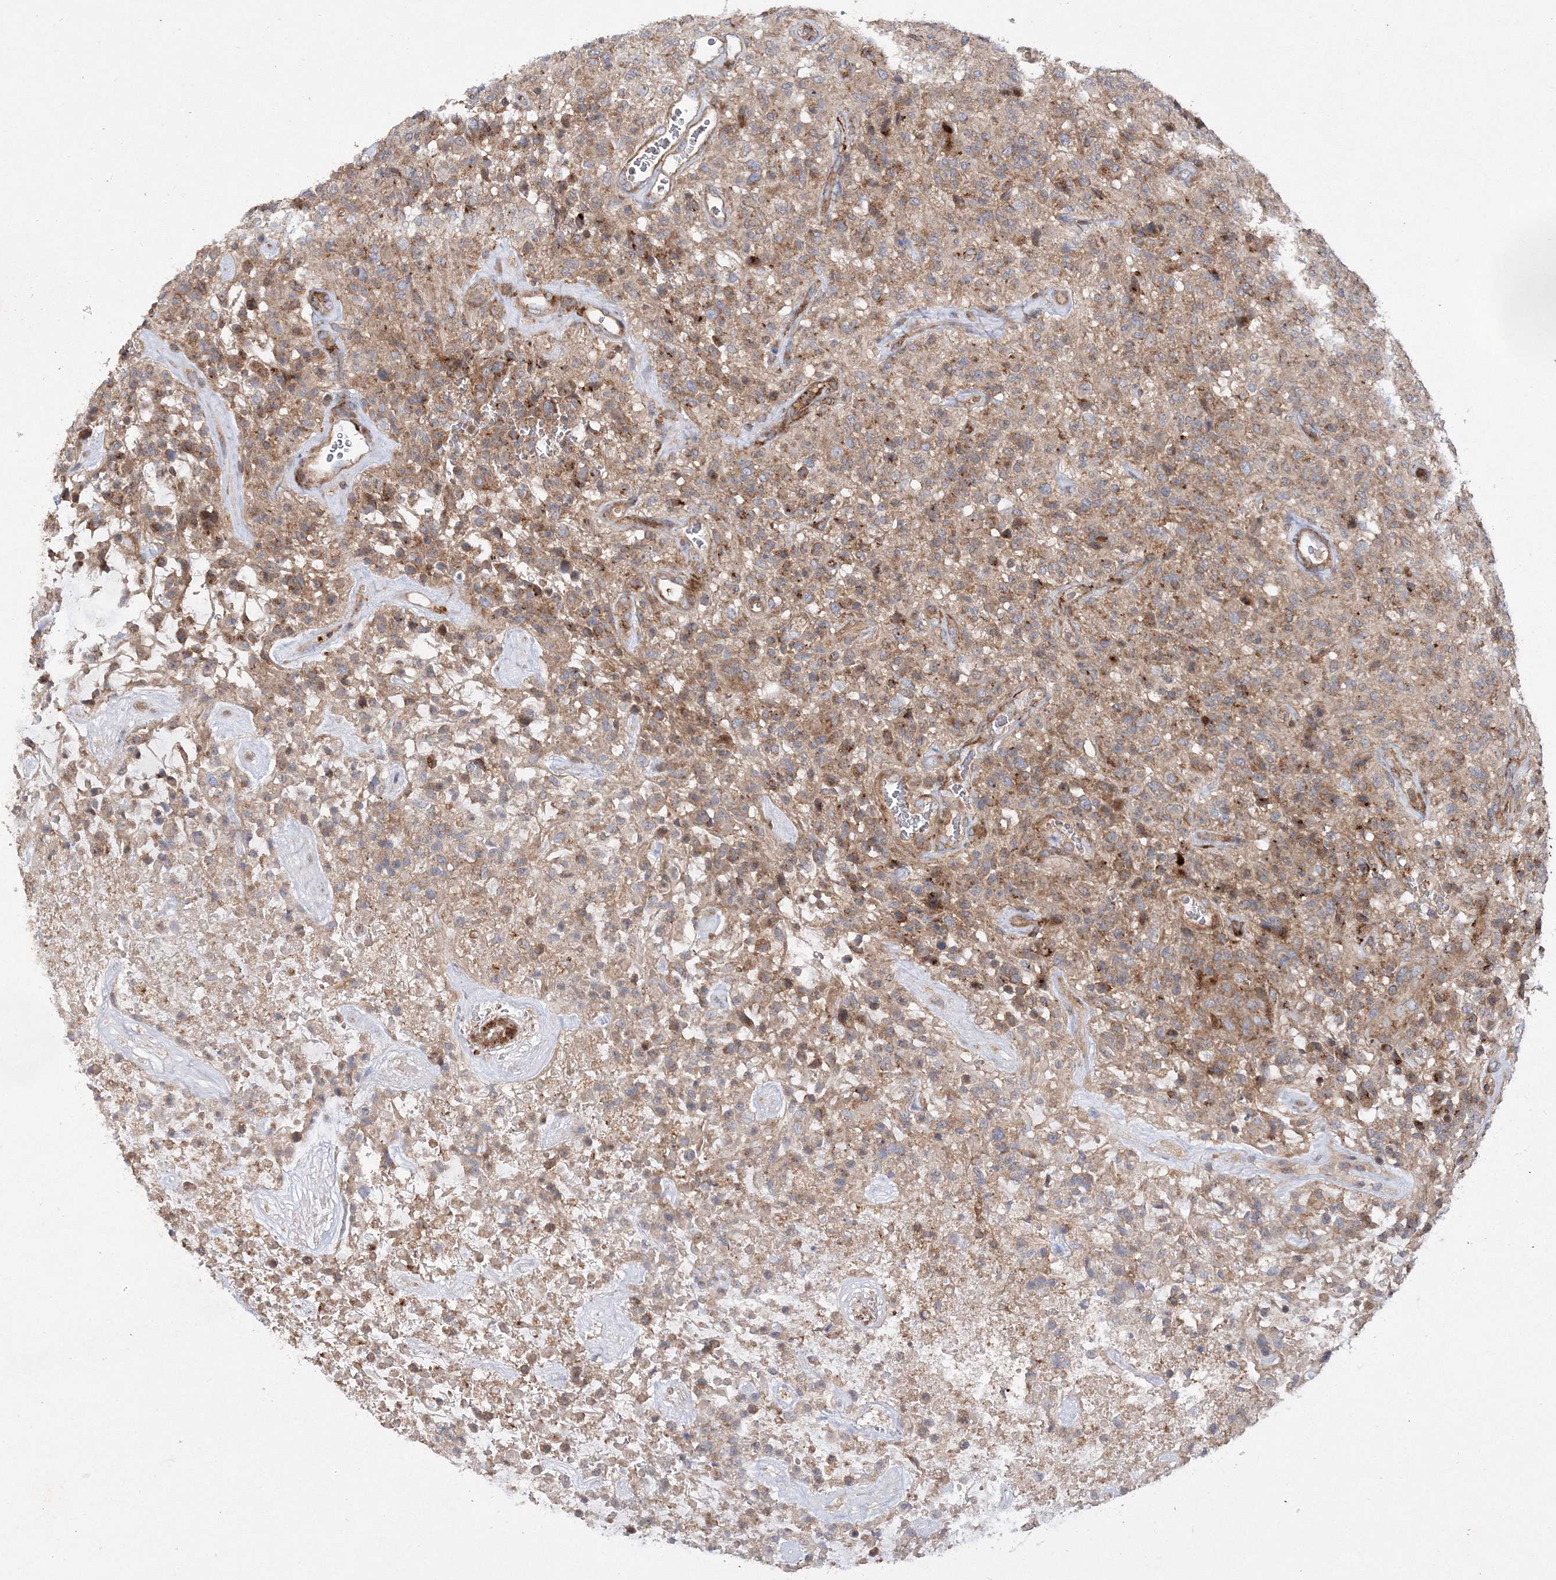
{"staining": {"intensity": "moderate", "quantity": "<25%", "location": "cytoplasmic/membranous"}, "tissue": "glioma", "cell_type": "Tumor cells", "image_type": "cancer", "snomed": [{"axis": "morphology", "description": "Glioma, malignant, High grade"}, {"axis": "topography", "description": "Brain"}], "caption": "High-power microscopy captured an IHC micrograph of malignant high-grade glioma, revealing moderate cytoplasmic/membranous expression in about <25% of tumor cells. Nuclei are stained in blue.", "gene": "DNAJC13", "patient": {"sex": "female", "age": 57}}